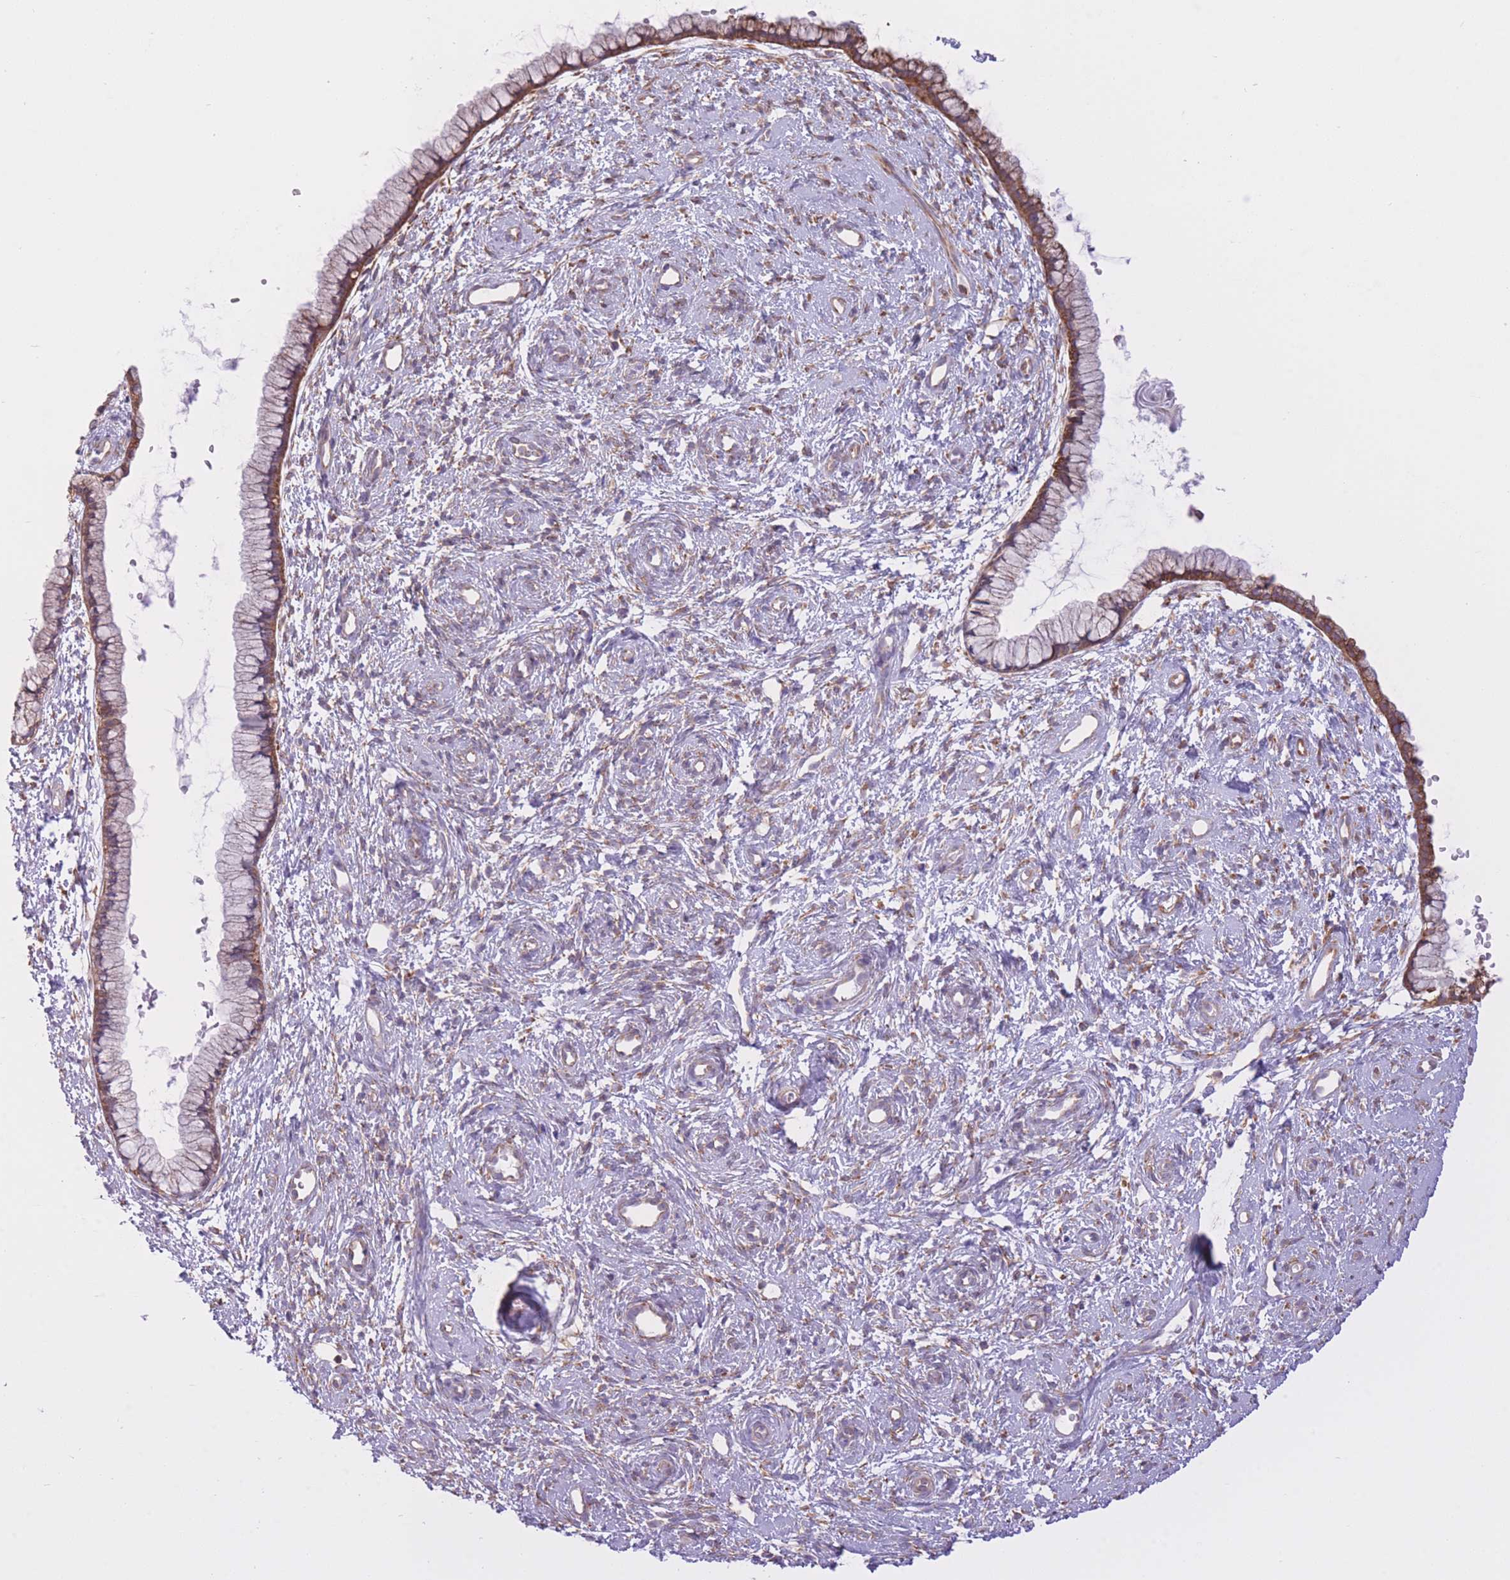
{"staining": {"intensity": "moderate", "quantity": "25%-75%", "location": "cytoplasmic/membranous"}, "tissue": "cervix", "cell_type": "Glandular cells", "image_type": "normal", "snomed": [{"axis": "morphology", "description": "Normal tissue, NOS"}, {"axis": "topography", "description": "Cervix"}], "caption": "This micrograph exhibits immunohistochemistry staining of normal cervix, with medium moderate cytoplasmic/membranous staining in approximately 25%-75% of glandular cells.", "gene": "ZNF501", "patient": {"sex": "female", "age": 57}}